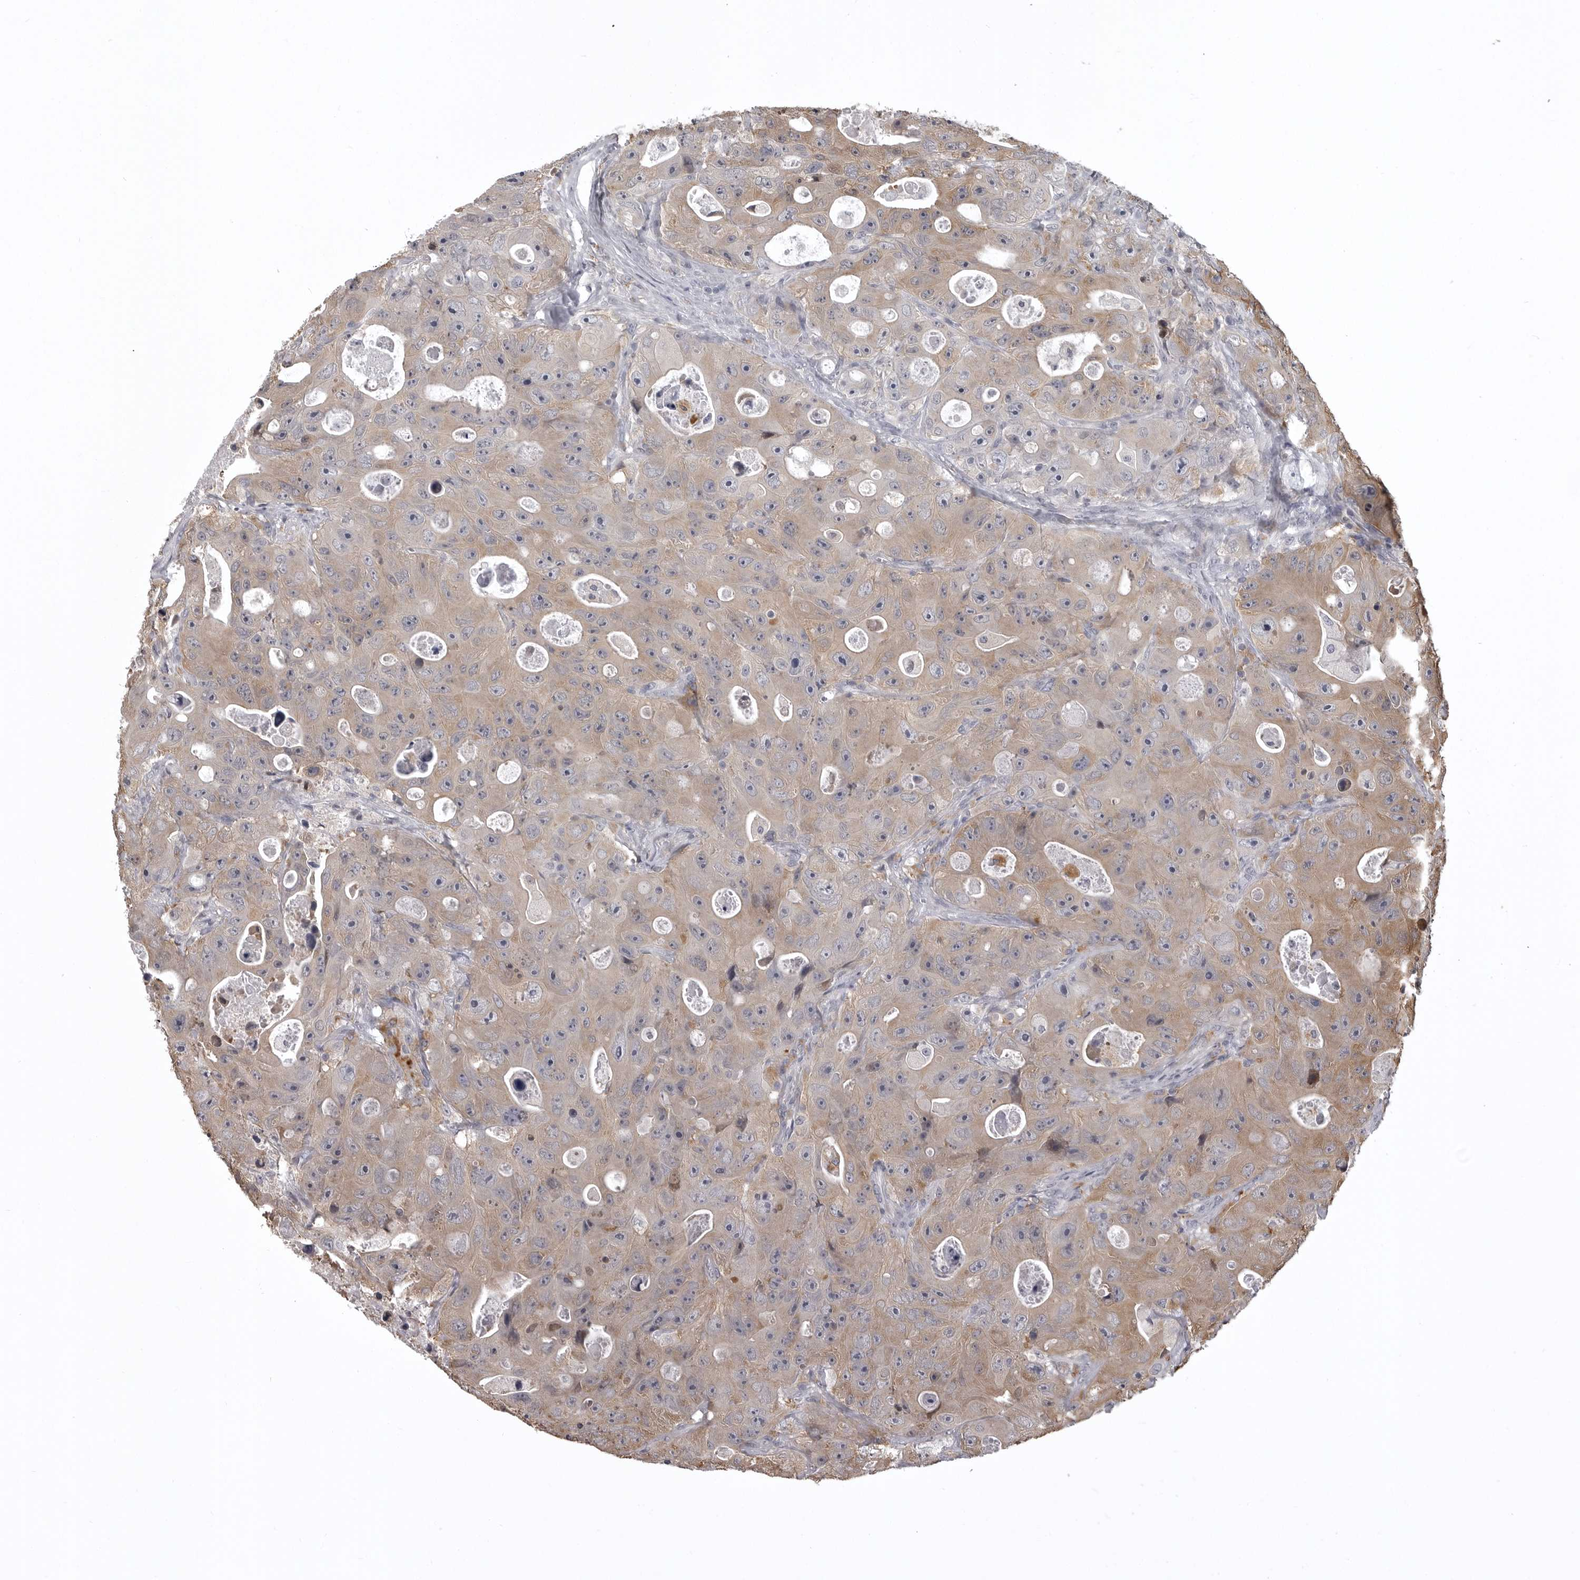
{"staining": {"intensity": "weak", "quantity": ">75%", "location": "cytoplasmic/membranous"}, "tissue": "colorectal cancer", "cell_type": "Tumor cells", "image_type": "cancer", "snomed": [{"axis": "morphology", "description": "Adenocarcinoma, NOS"}, {"axis": "topography", "description": "Colon"}], "caption": "Immunohistochemistry of colorectal adenocarcinoma exhibits low levels of weak cytoplasmic/membranous staining in approximately >75% of tumor cells.", "gene": "SNX16", "patient": {"sex": "female", "age": 46}}